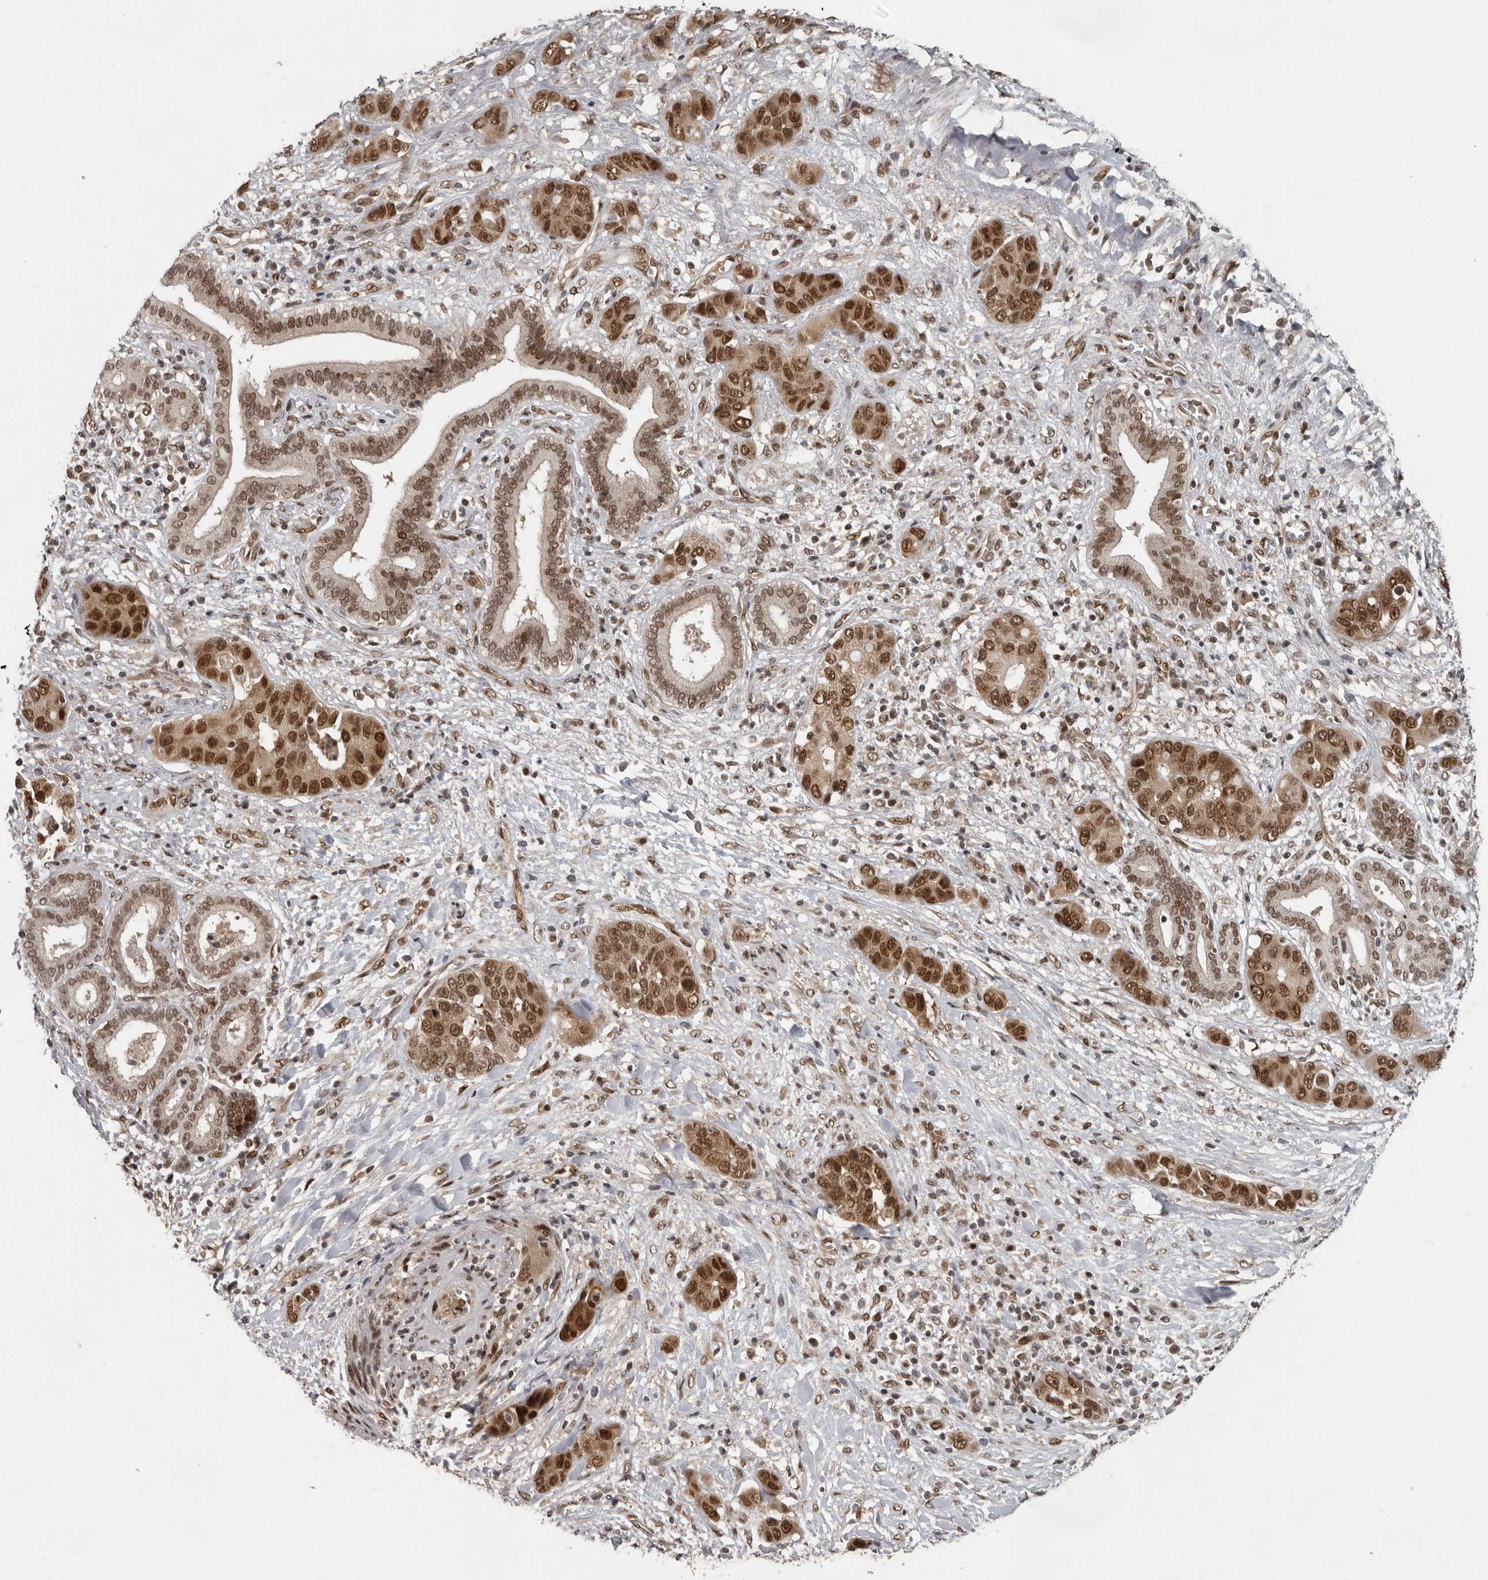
{"staining": {"intensity": "strong", "quantity": "25%-75%", "location": "cytoplasmic/membranous,nuclear"}, "tissue": "liver cancer", "cell_type": "Tumor cells", "image_type": "cancer", "snomed": [{"axis": "morphology", "description": "Cholangiocarcinoma"}, {"axis": "topography", "description": "Liver"}], "caption": "This histopathology image reveals liver cancer stained with immunohistochemistry (IHC) to label a protein in brown. The cytoplasmic/membranous and nuclear of tumor cells show strong positivity for the protein. Nuclei are counter-stained blue.", "gene": "CDC27", "patient": {"sex": "female", "age": 52}}